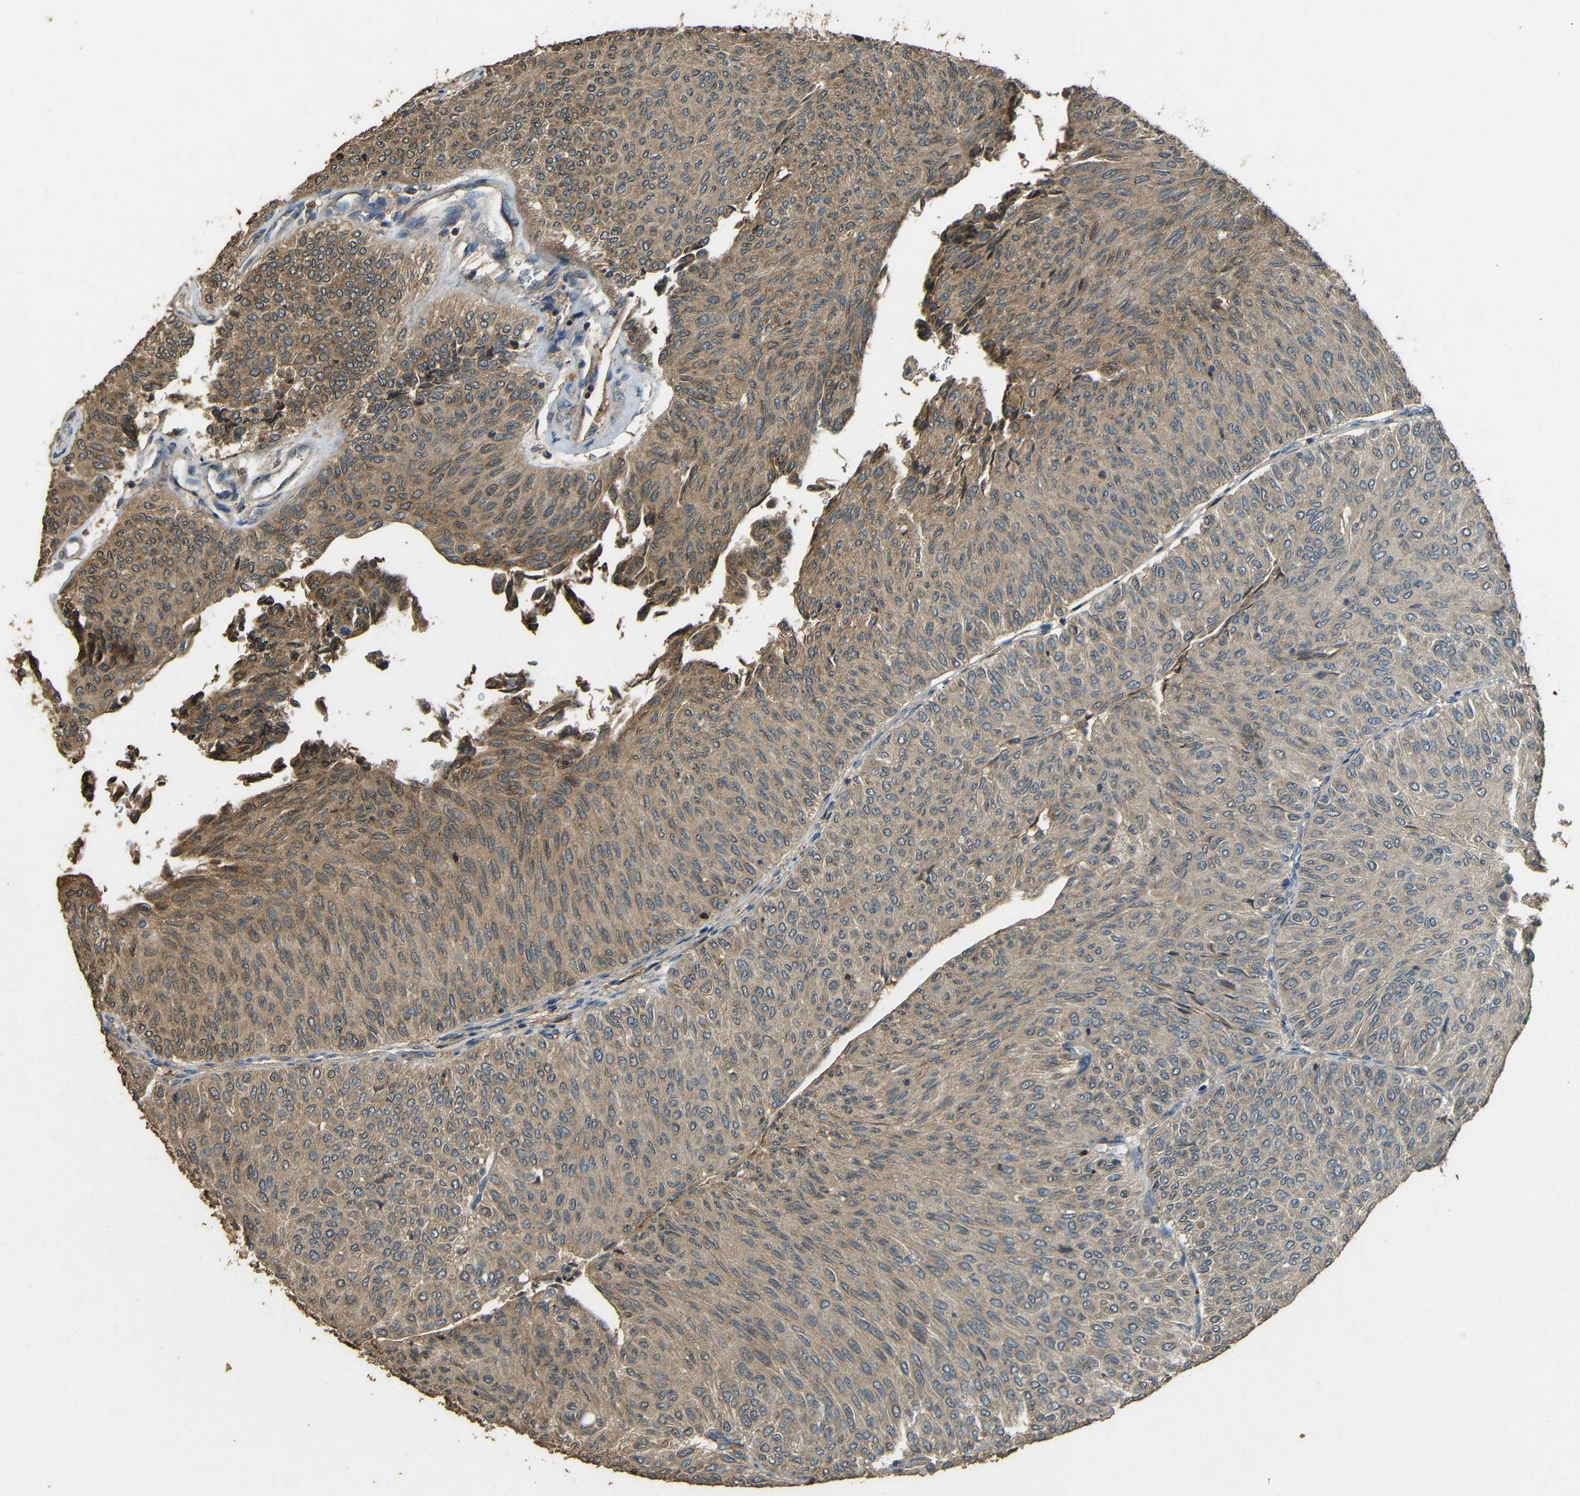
{"staining": {"intensity": "weak", "quantity": "25%-75%", "location": "cytoplasmic/membranous"}, "tissue": "urothelial cancer", "cell_type": "Tumor cells", "image_type": "cancer", "snomed": [{"axis": "morphology", "description": "Urothelial carcinoma, Low grade"}, {"axis": "topography", "description": "Urinary bladder"}], "caption": "A high-resolution micrograph shows immunohistochemistry (IHC) staining of urothelial cancer, which exhibits weak cytoplasmic/membranous positivity in about 25%-75% of tumor cells.", "gene": "PDE5A", "patient": {"sex": "male", "age": 78}}